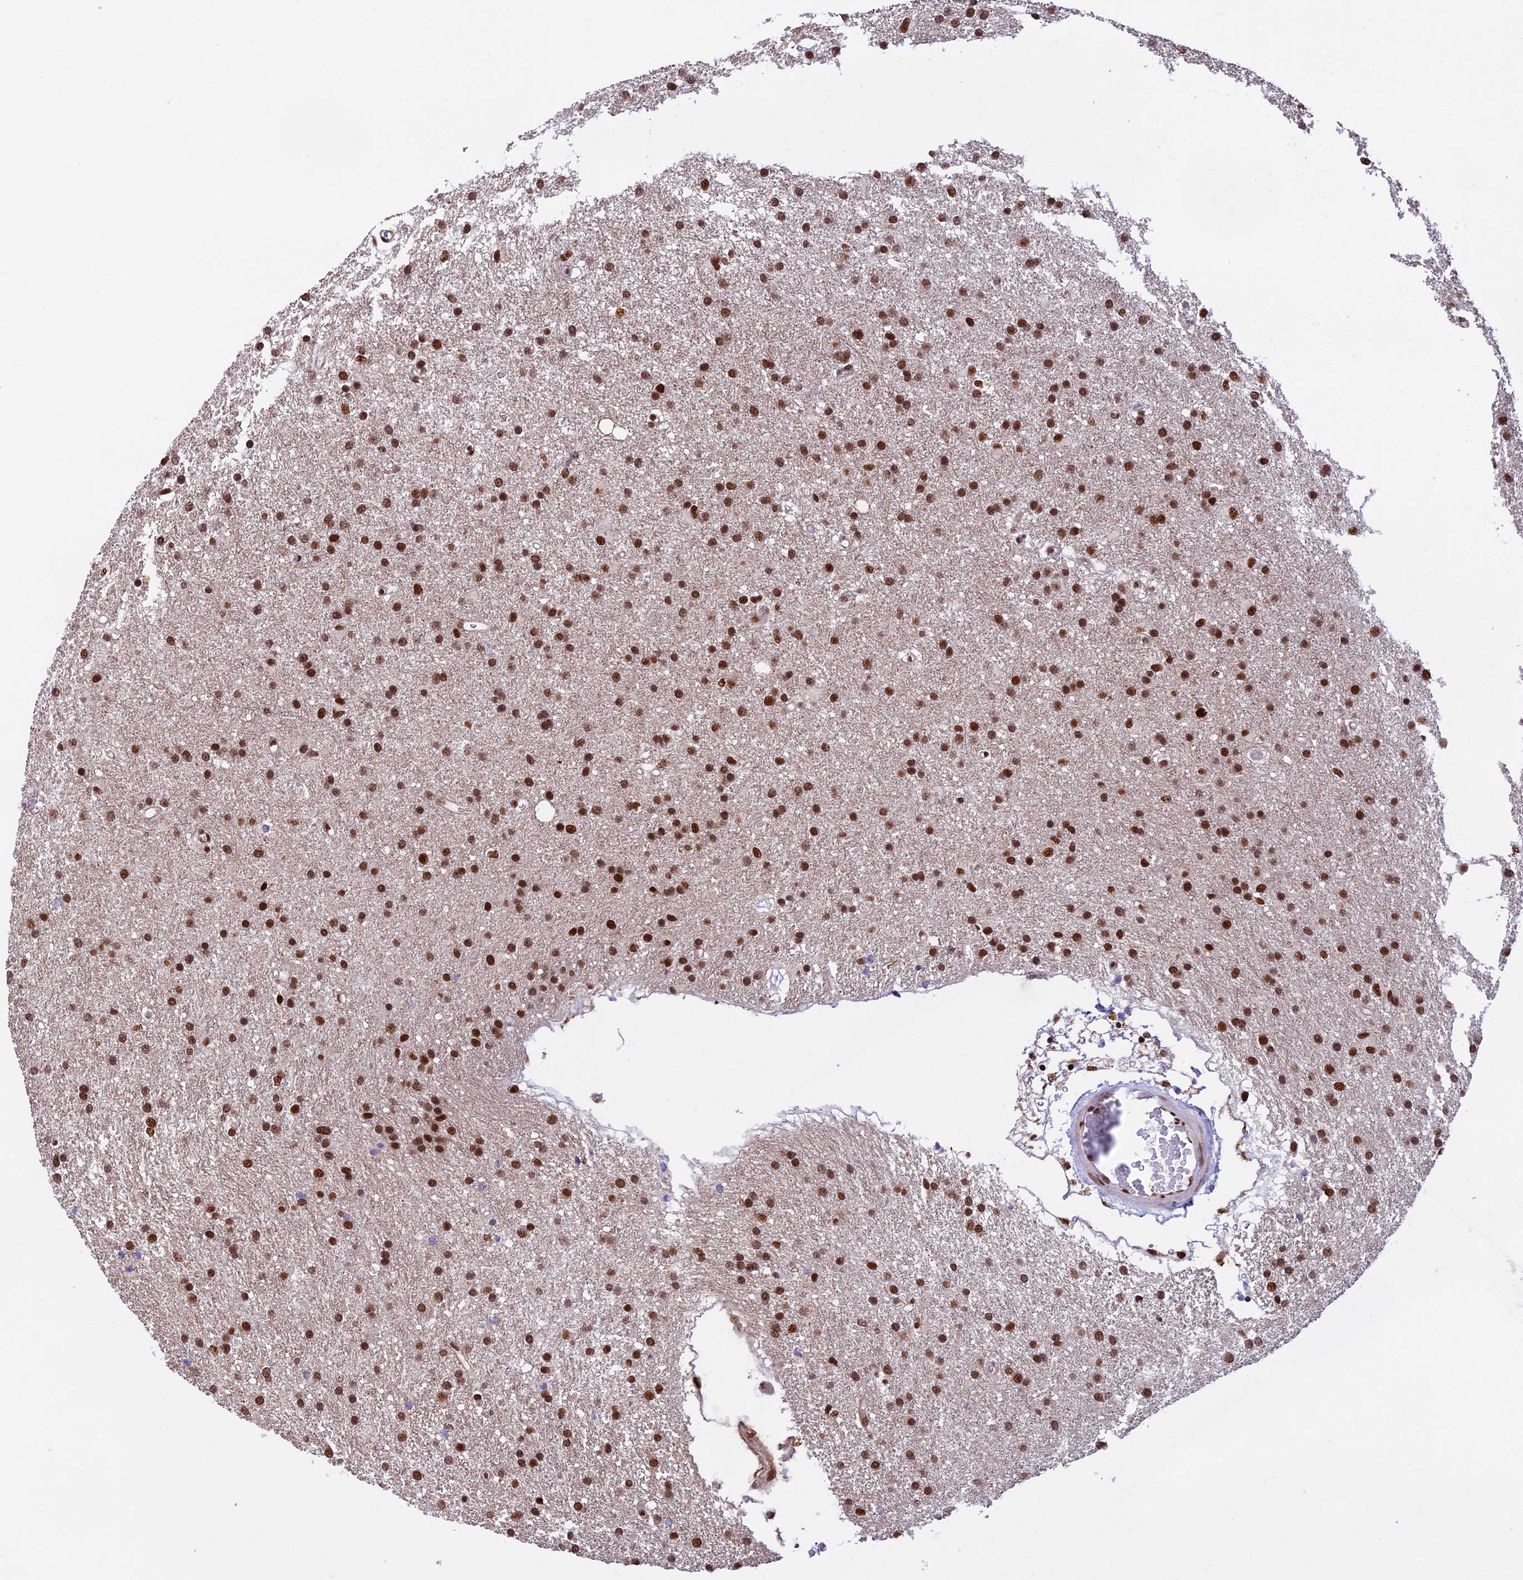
{"staining": {"intensity": "strong", "quantity": ">75%", "location": "nuclear"}, "tissue": "glioma", "cell_type": "Tumor cells", "image_type": "cancer", "snomed": [{"axis": "morphology", "description": "Glioma, malignant, High grade"}, {"axis": "topography", "description": "Brain"}], "caption": "Immunohistochemical staining of human glioma exhibits strong nuclear protein expression in about >75% of tumor cells.", "gene": "RAMAC", "patient": {"sex": "male", "age": 77}}